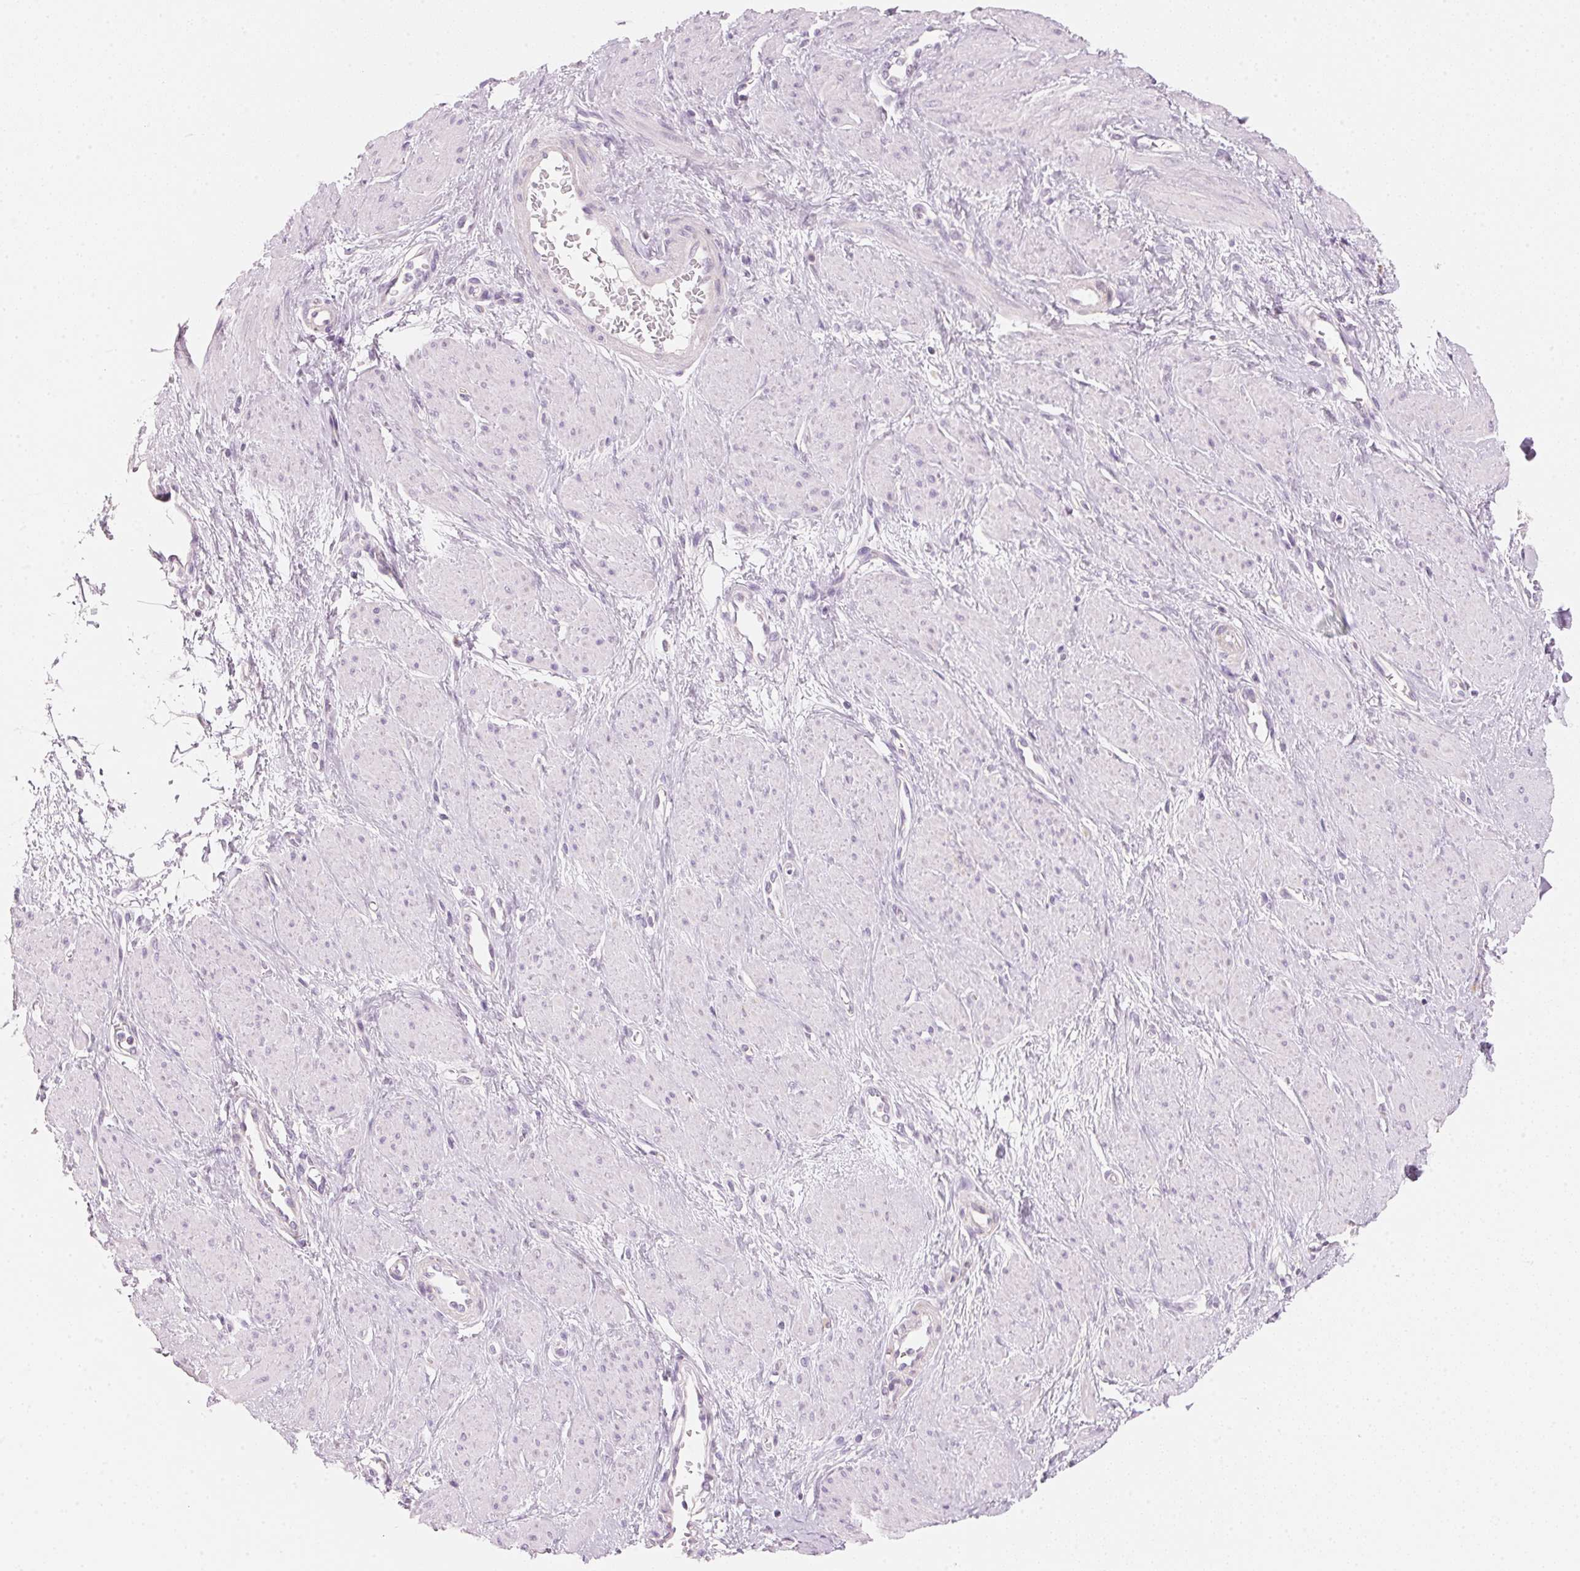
{"staining": {"intensity": "negative", "quantity": "none", "location": "none"}, "tissue": "smooth muscle", "cell_type": "Smooth muscle cells", "image_type": "normal", "snomed": [{"axis": "morphology", "description": "Normal tissue, NOS"}, {"axis": "topography", "description": "Smooth muscle"}, {"axis": "topography", "description": "Uterus"}], "caption": "High power microscopy photomicrograph of an immunohistochemistry image of benign smooth muscle, revealing no significant staining in smooth muscle cells. (Stains: DAB immunohistochemistry with hematoxylin counter stain, Microscopy: brightfield microscopy at high magnification).", "gene": "HOXB13", "patient": {"sex": "female", "age": 39}}